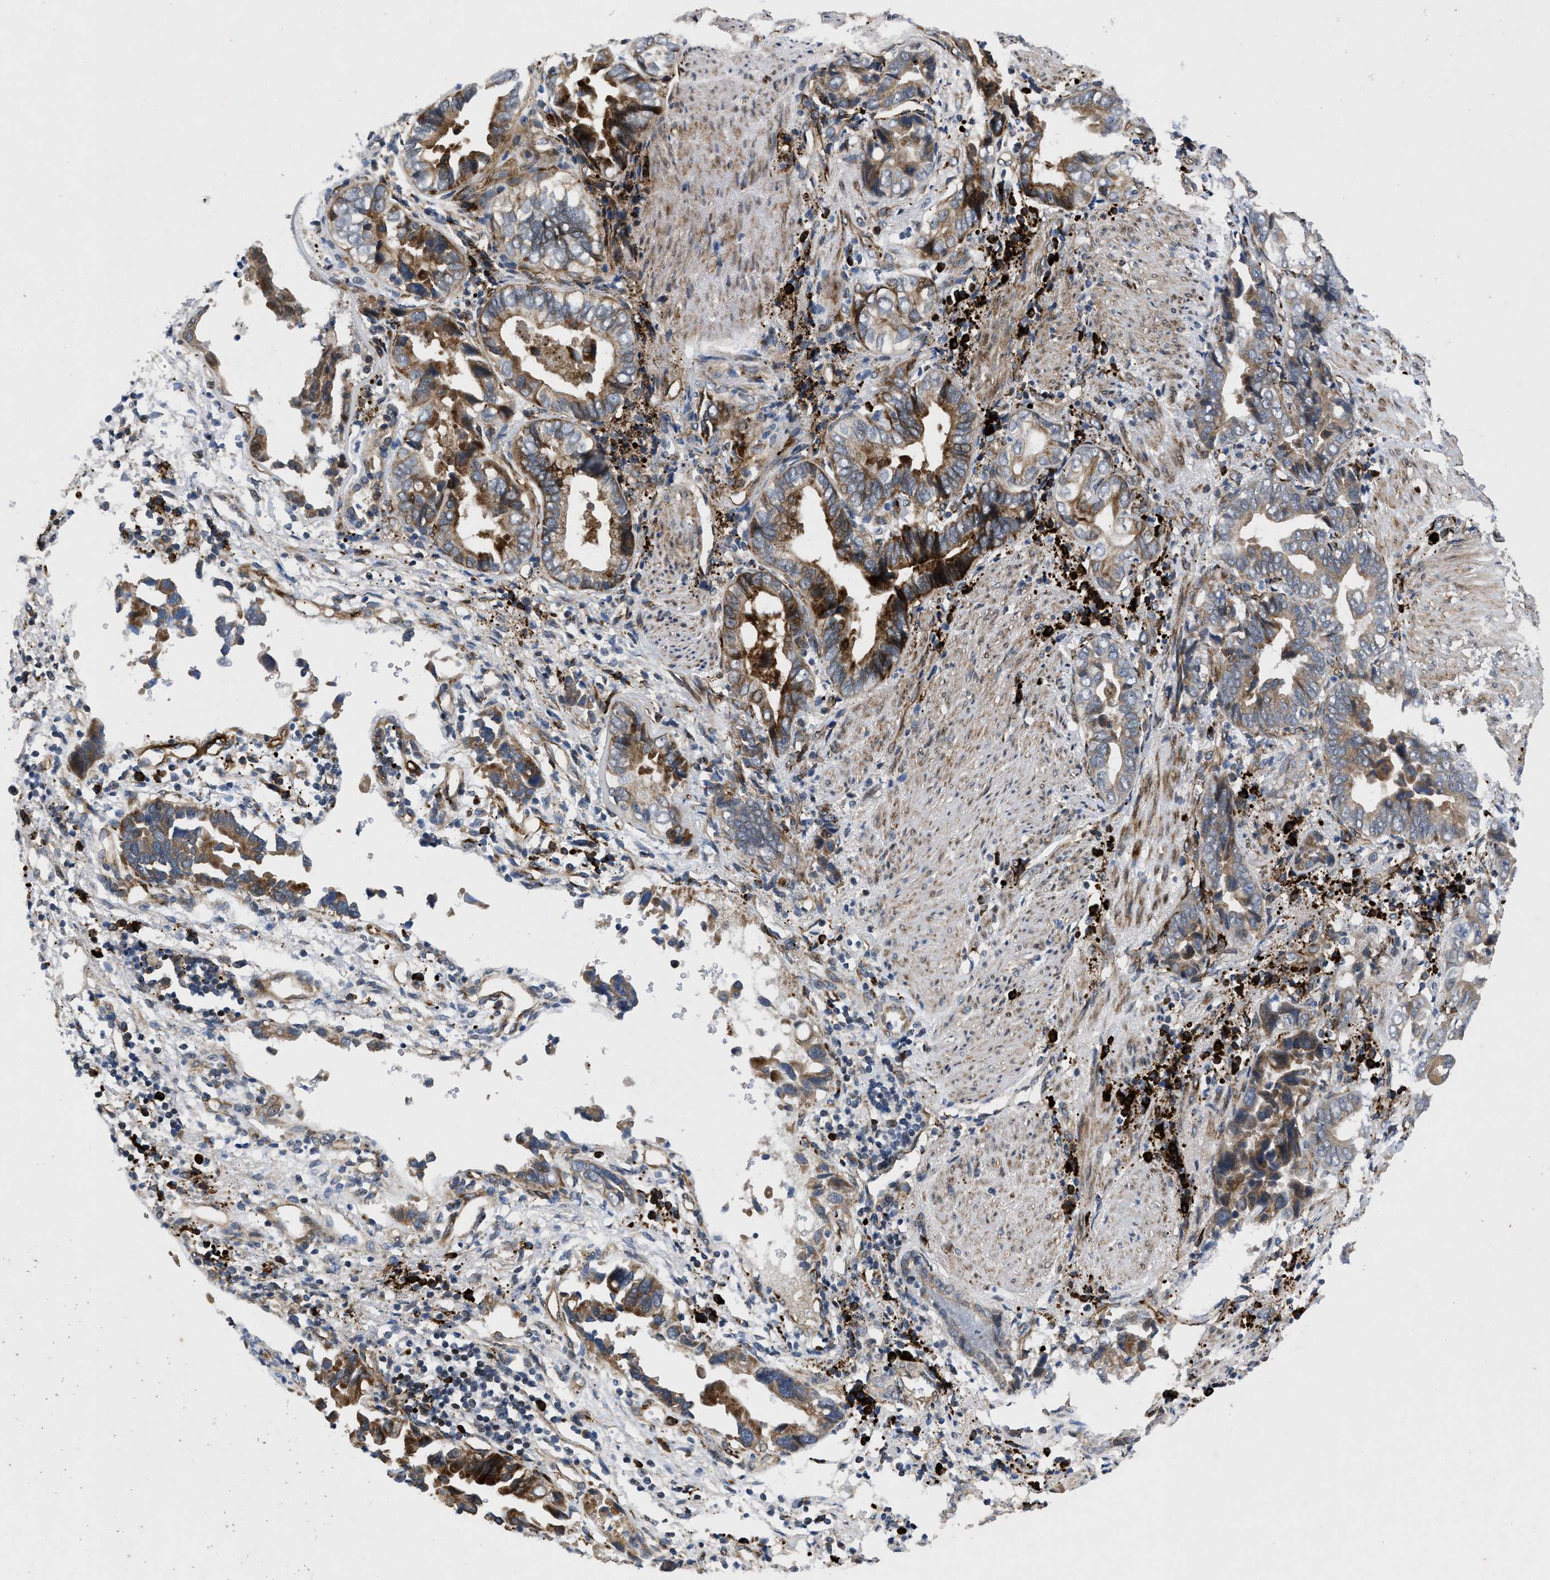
{"staining": {"intensity": "moderate", "quantity": ">75%", "location": "cytoplasmic/membranous"}, "tissue": "liver cancer", "cell_type": "Tumor cells", "image_type": "cancer", "snomed": [{"axis": "morphology", "description": "Cholangiocarcinoma"}, {"axis": "topography", "description": "Liver"}], "caption": "This photomicrograph shows immunohistochemistry staining of liver cholangiocarcinoma, with medium moderate cytoplasmic/membranous positivity in about >75% of tumor cells.", "gene": "HSPA12B", "patient": {"sex": "female", "age": 79}}